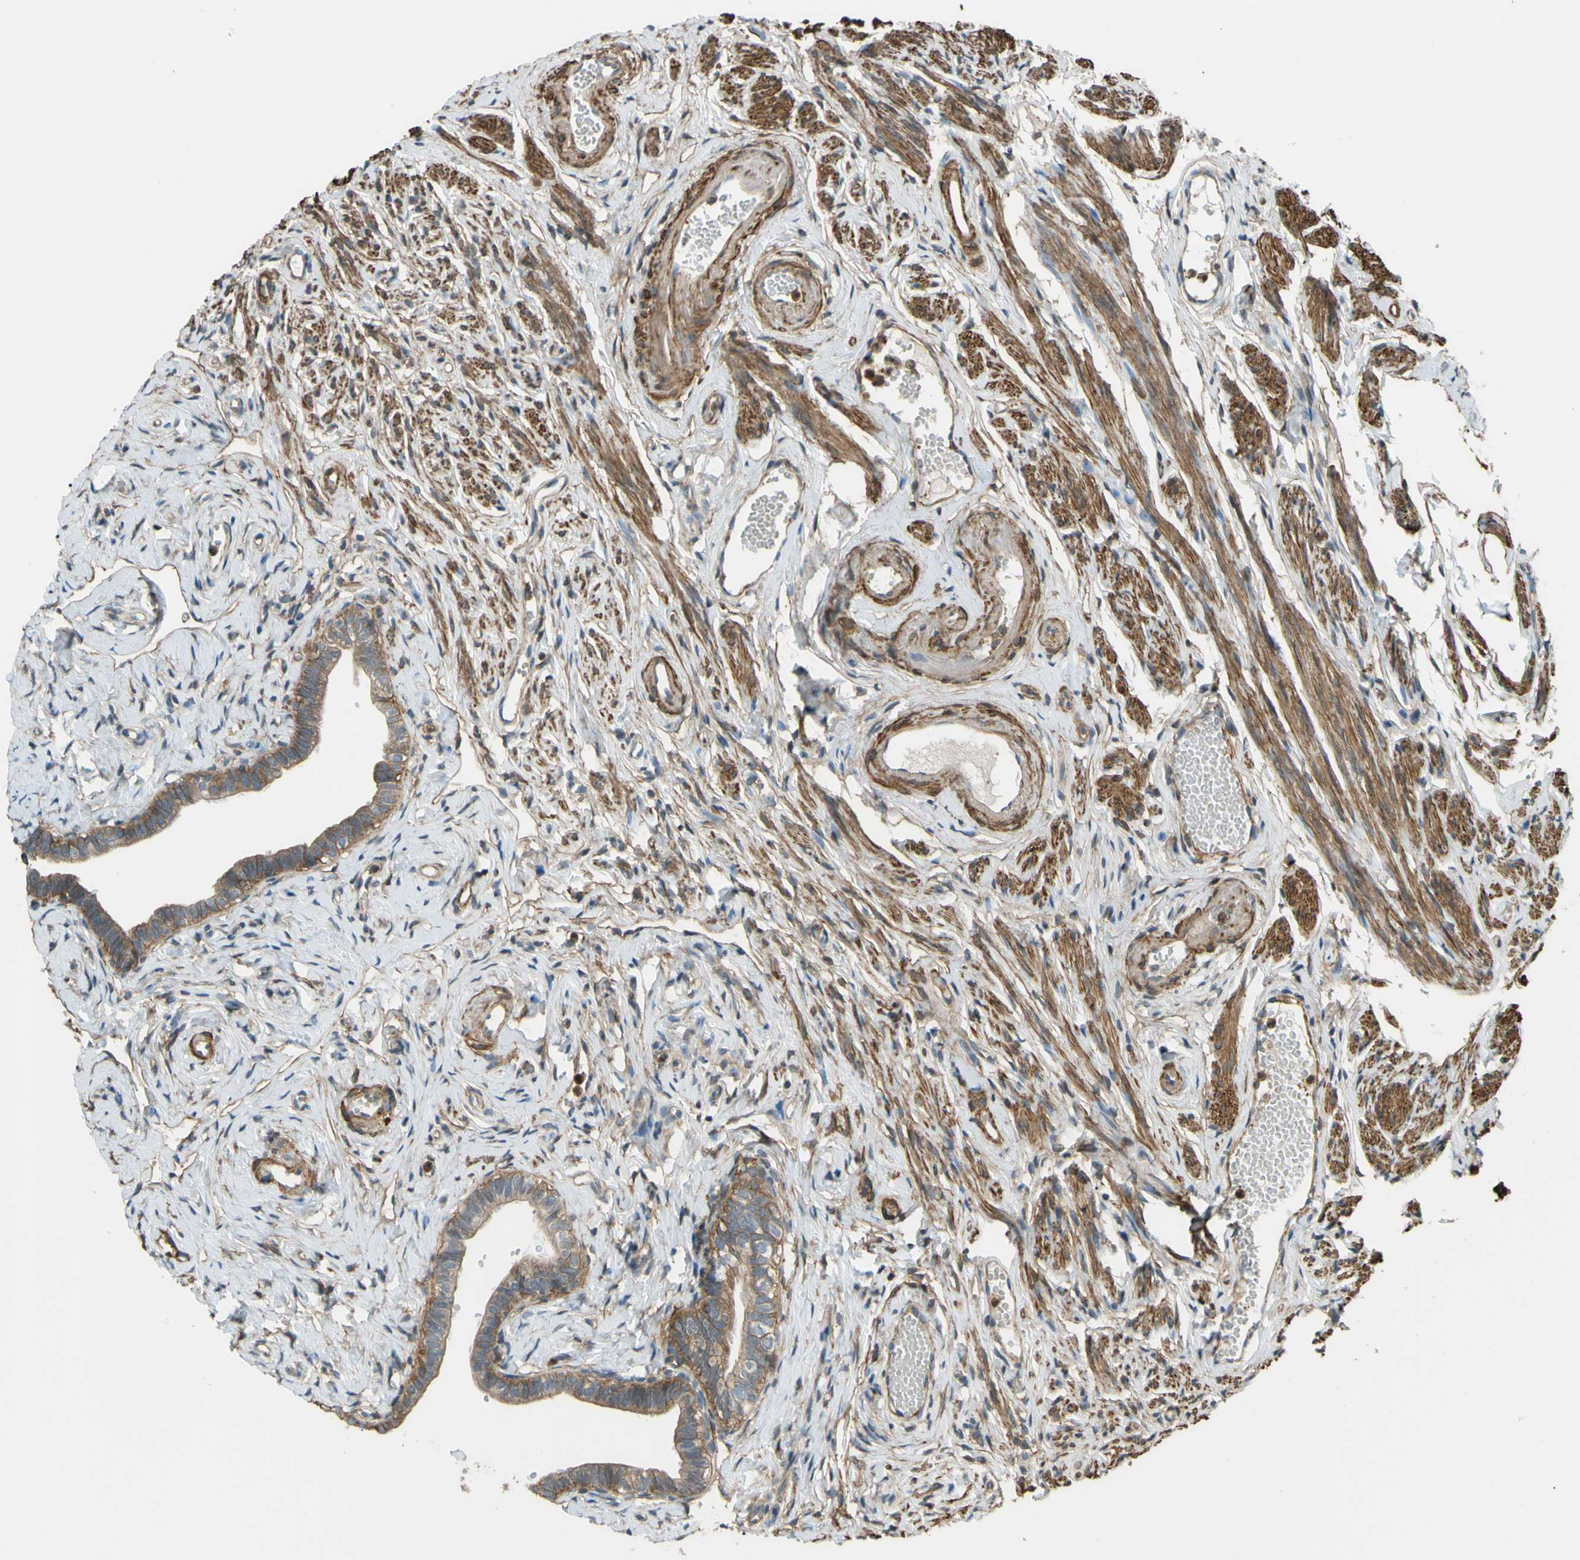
{"staining": {"intensity": "moderate", "quantity": ">75%", "location": "cytoplasmic/membranous"}, "tissue": "fallopian tube", "cell_type": "Glandular cells", "image_type": "normal", "snomed": [{"axis": "morphology", "description": "Normal tissue, NOS"}, {"axis": "topography", "description": "Fallopian tube"}], "caption": "Fallopian tube stained with DAB (3,3'-diaminobenzidine) immunohistochemistry (IHC) shows medium levels of moderate cytoplasmic/membranous staining in about >75% of glandular cells.", "gene": "ADD3", "patient": {"sex": "female", "age": 71}}